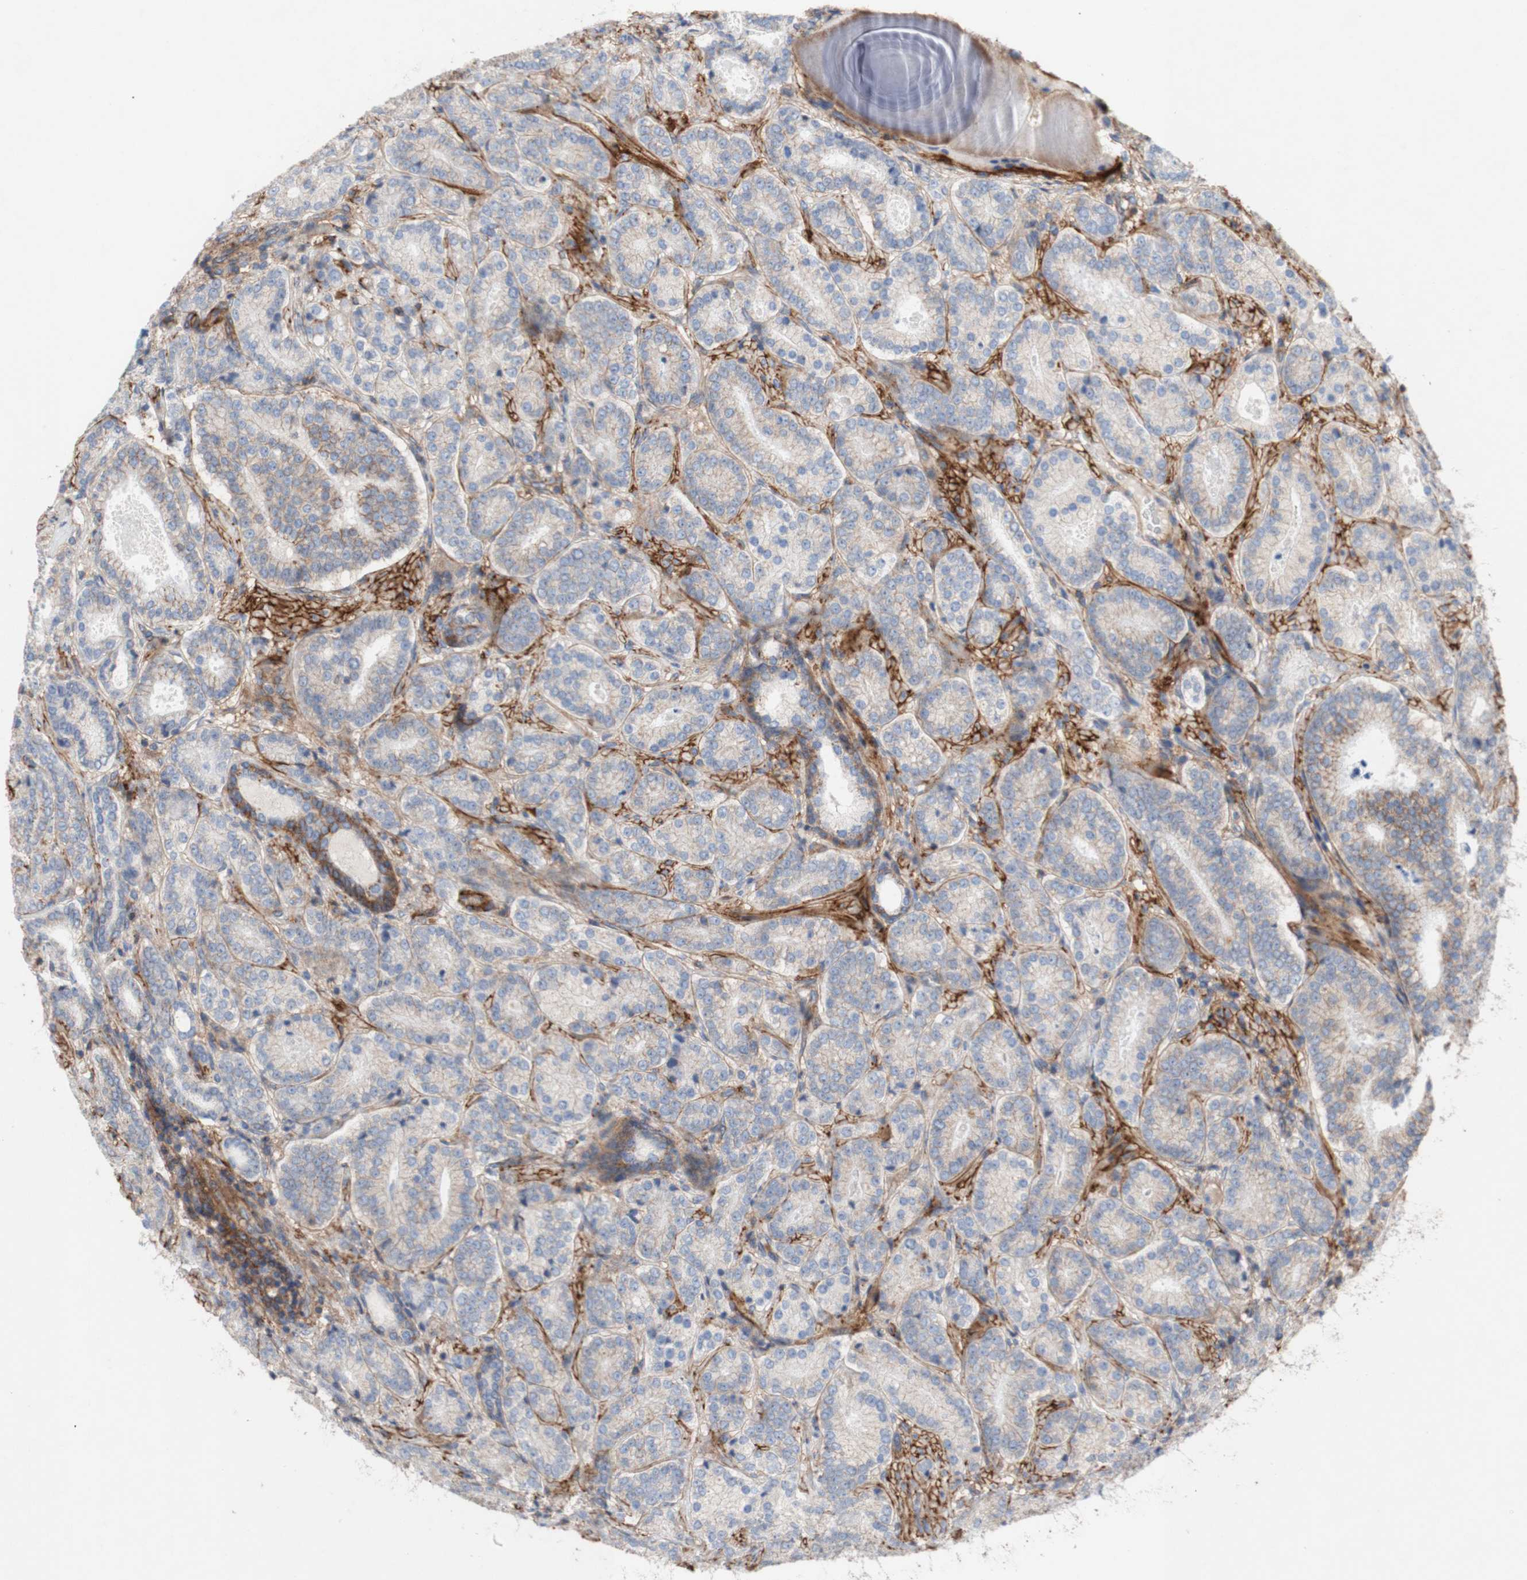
{"staining": {"intensity": "weak", "quantity": "<25%", "location": "cytoplasmic/membranous"}, "tissue": "prostate cancer", "cell_type": "Tumor cells", "image_type": "cancer", "snomed": [{"axis": "morphology", "description": "Adenocarcinoma, High grade"}, {"axis": "topography", "description": "Prostate"}], "caption": "The IHC histopathology image has no significant staining in tumor cells of prostate high-grade adenocarcinoma tissue. (IHC, brightfield microscopy, high magnification).", "gene": "ATP2A3", "patient": {"sex": "male", "age": 61}}